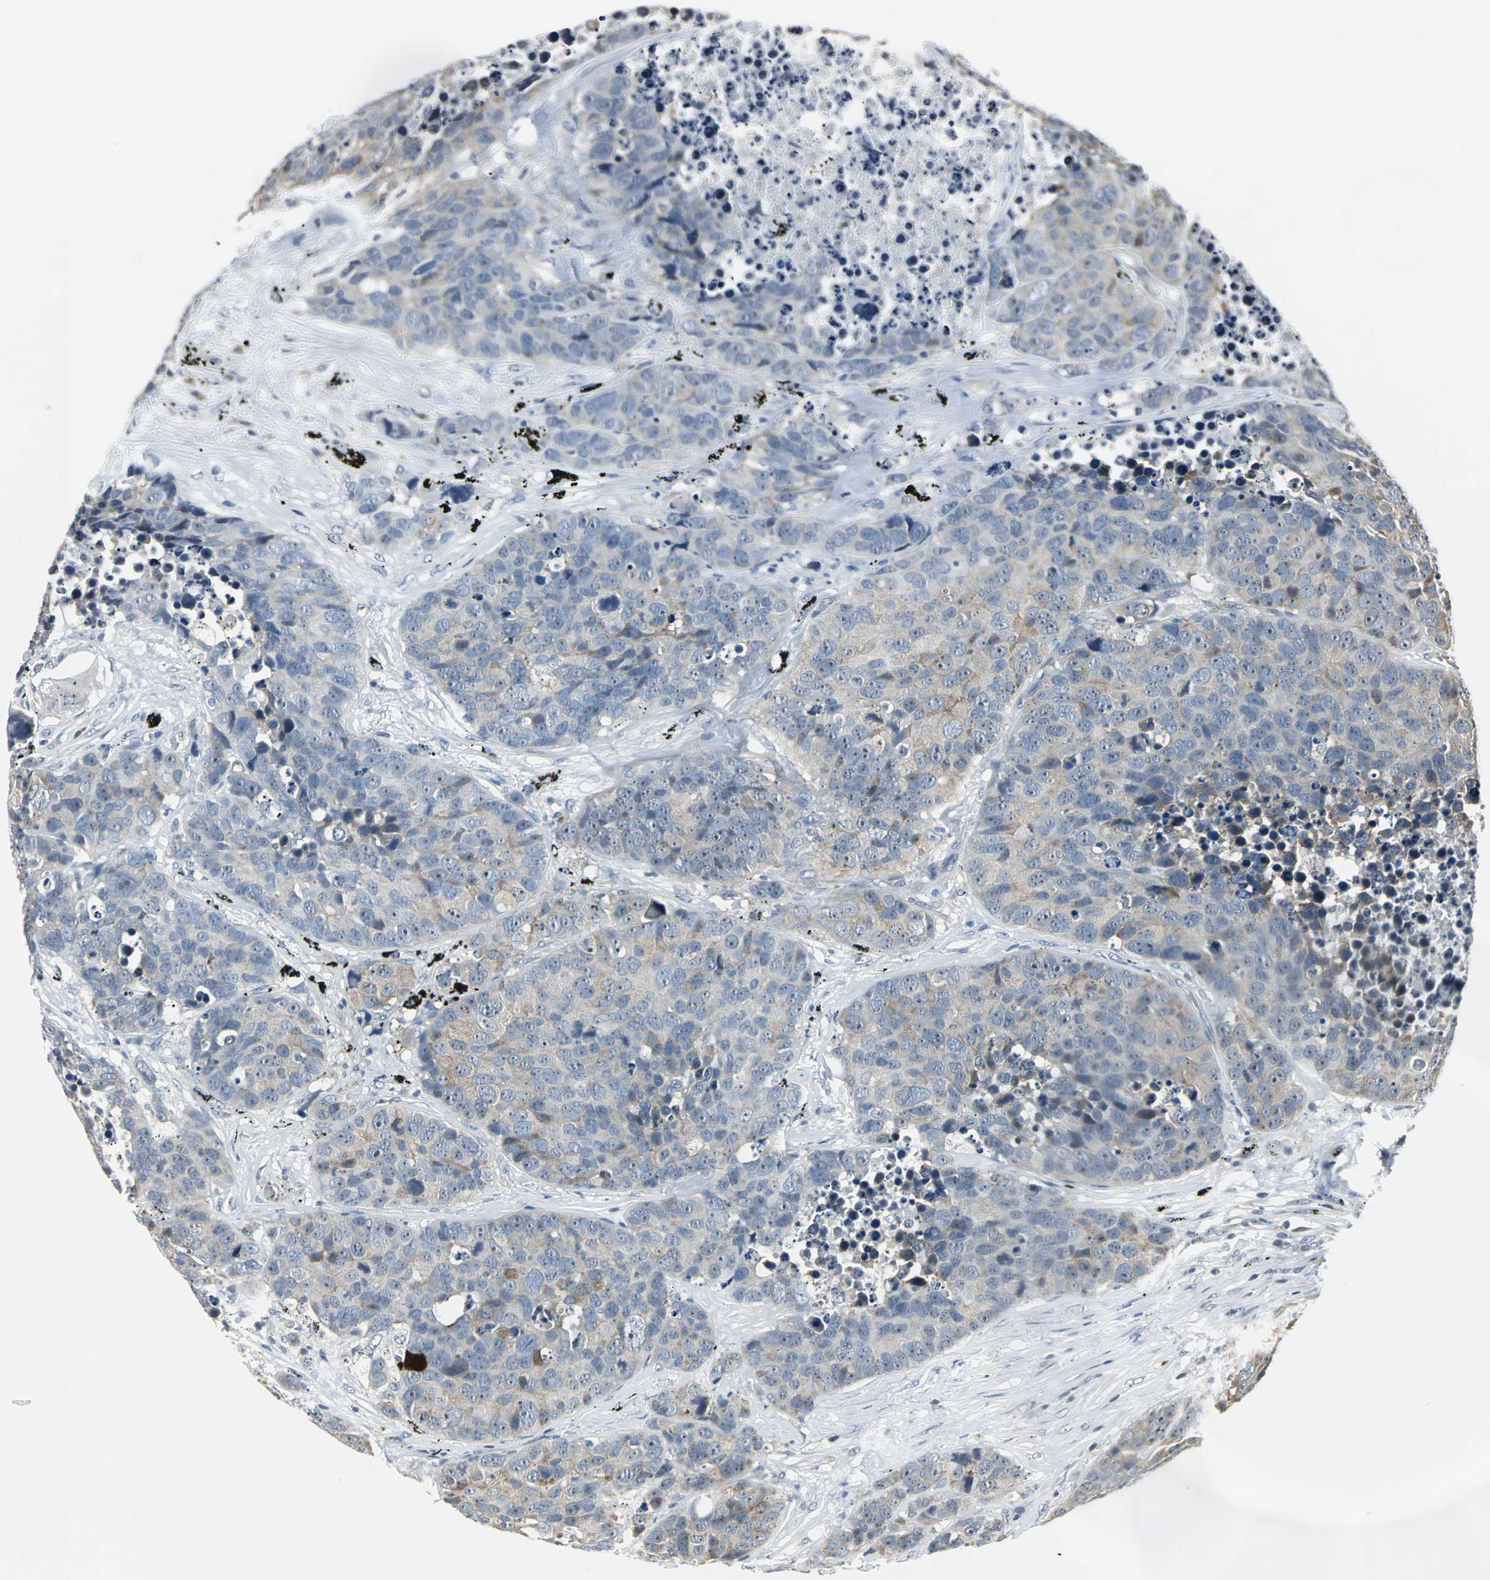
{"staining": {"intensity": "weak", "quantity": "25%-75%", "location": "cytoplasmic/membranous"}, "tissue": "carcinoid", "cell_type": "Tumor cells", "image_type": "cancer", "snomed": [{"axis": "morphology", "description": "Carcinoid, malignant, NOS"}, {"axis": "topography", "description": "Lung"}], "caption": "Immunohistochemistry micrograph of neoplastic tissue: human carcinoid stained using immunohistochemistry (IHC) displays low levels of weak protein expression localized specifically in the cytoplasmic/membranous of tumor cells, appearing as a cytoplasmic/membranous brown color.", "gene": "CCT5", "patient": {"sex": "male", "age": 60}}